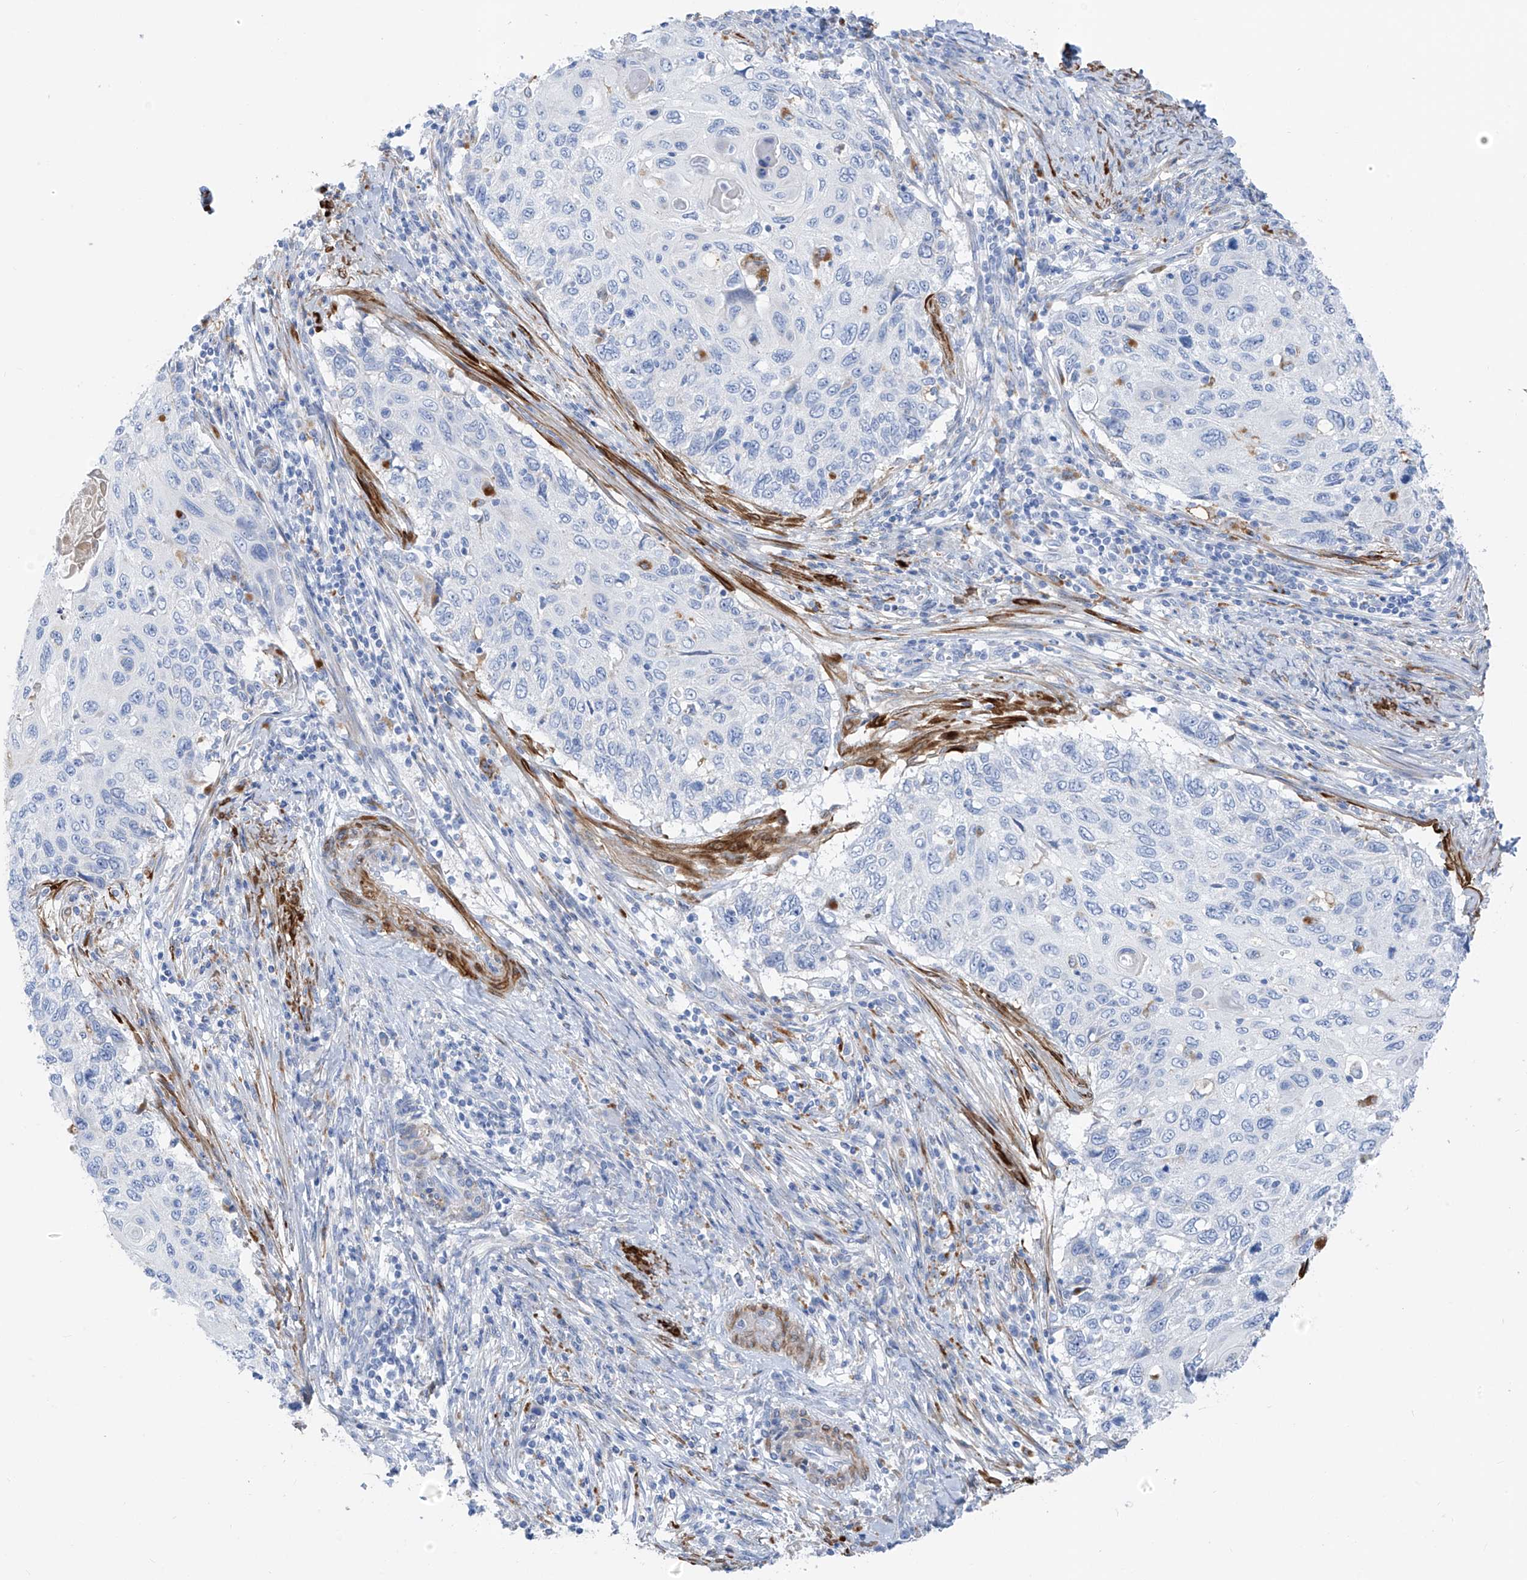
{"staining": {"intensity": "negative", "quantity": "none", "location": "none"}, "tissue": "cervical cancer", "cell_type": "Tumor cells", "image_type": "cancer", "snomed": [{"axis": "morphology", "description": "Squamous cell carcinoma, NOS"}, {"axis": "topography", "description": "Cervix"}], "caption": "The image demonstrates no significant expression in tumor cells of cervical cancer.", "gene": "GLMP", "patient": {"sex": "female", "age": 70}}